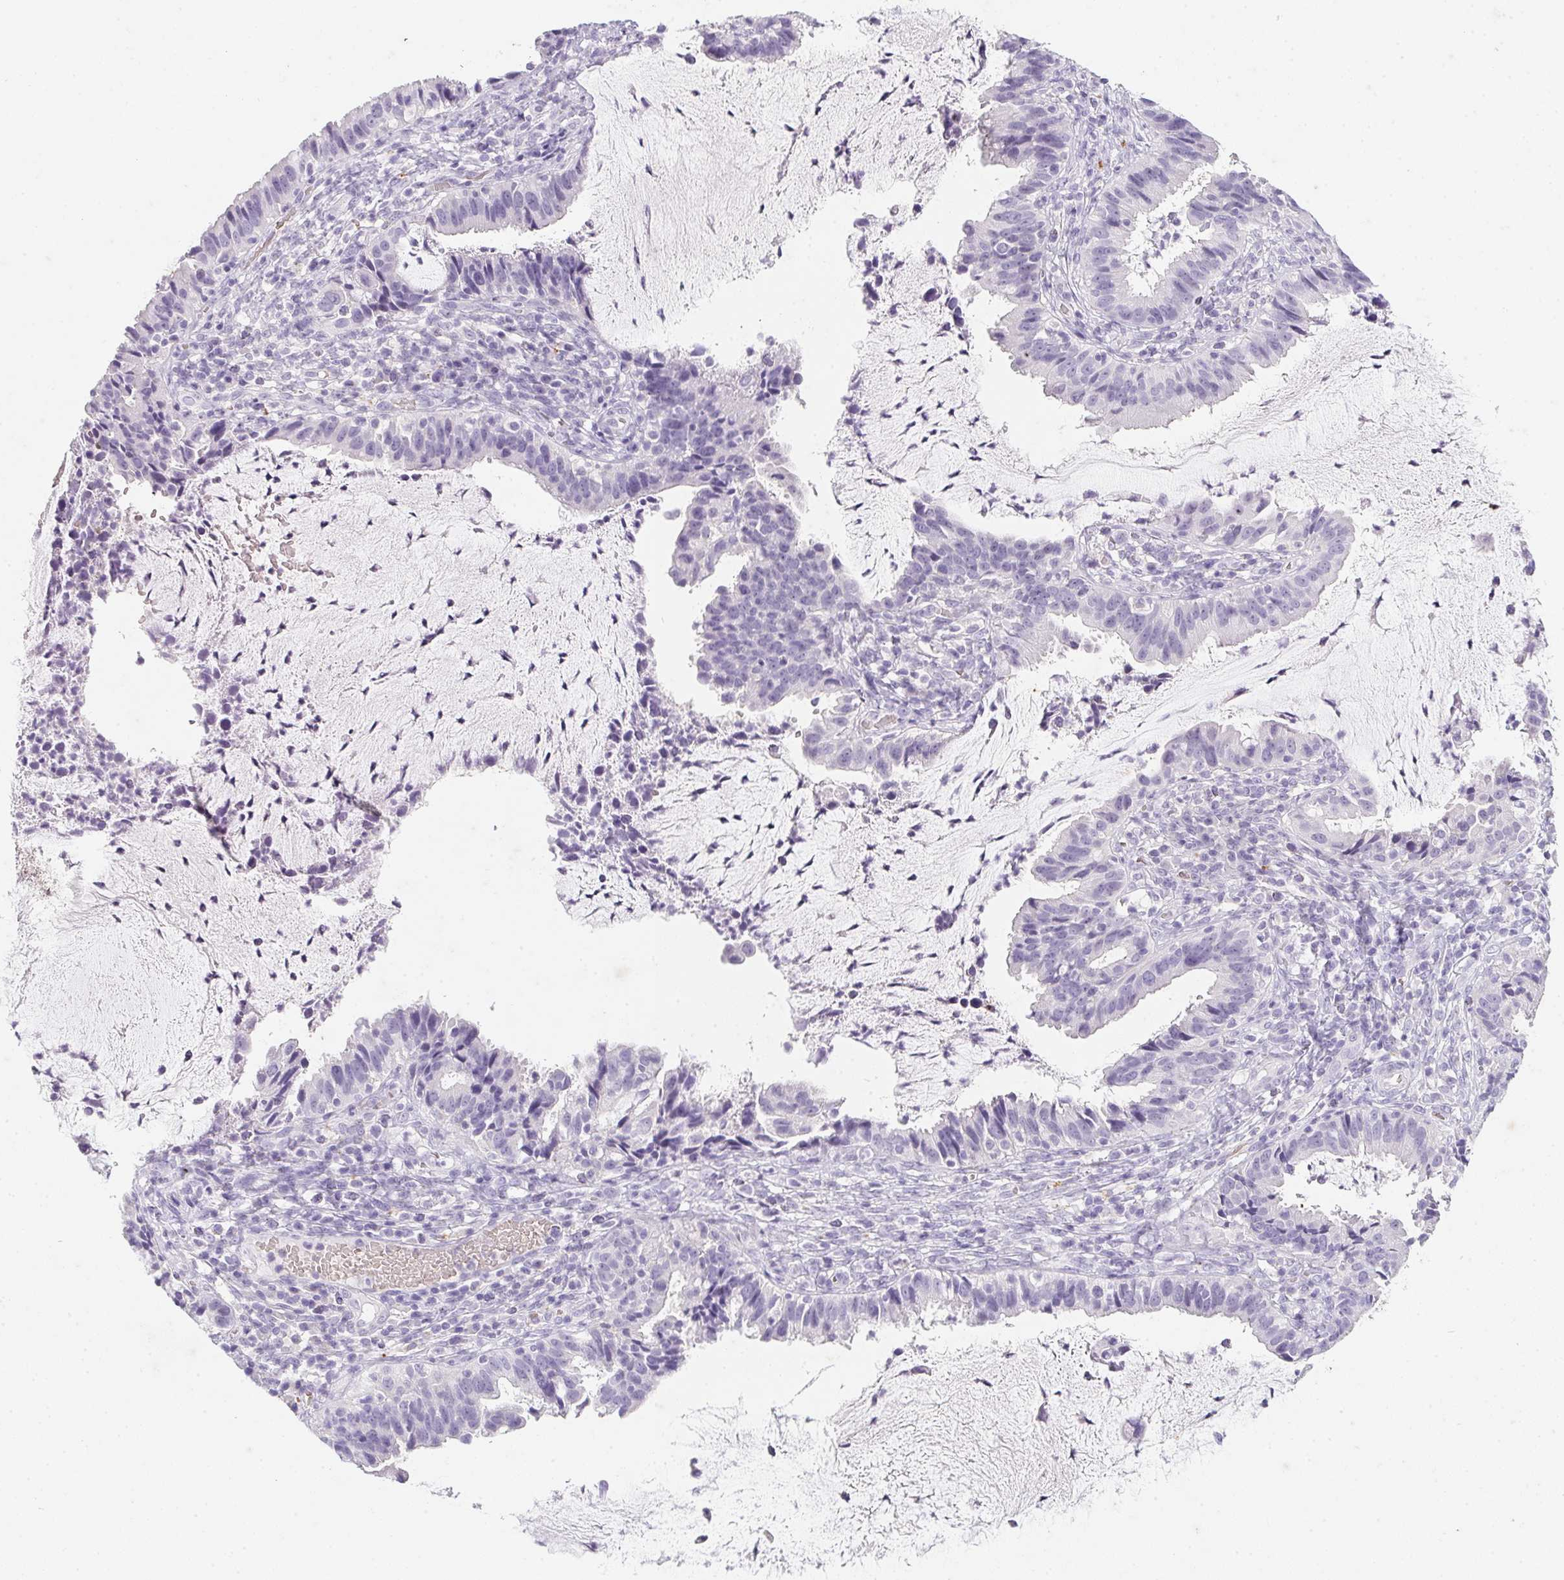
{"staining": {"intensity": "negative", "quantity": "none", "location": "none"}, "tissue": "cervical cancer", "cell_type": "Tumor cells", "image_type": "cancer", "snomed": [{"axis": "morphology", "description": "Adenocarcinoma, NOS"}, {"axis": "topography", "description": "Cervix"}], "caption": "Immunohistochemistry micrograph of human cervical cancer (adenocarcinoma) stained for a protein (brown), which demonstrates no expression in tumor cells.", "gene": "DCD", "patient": {"sex": "female", "age": 34}}